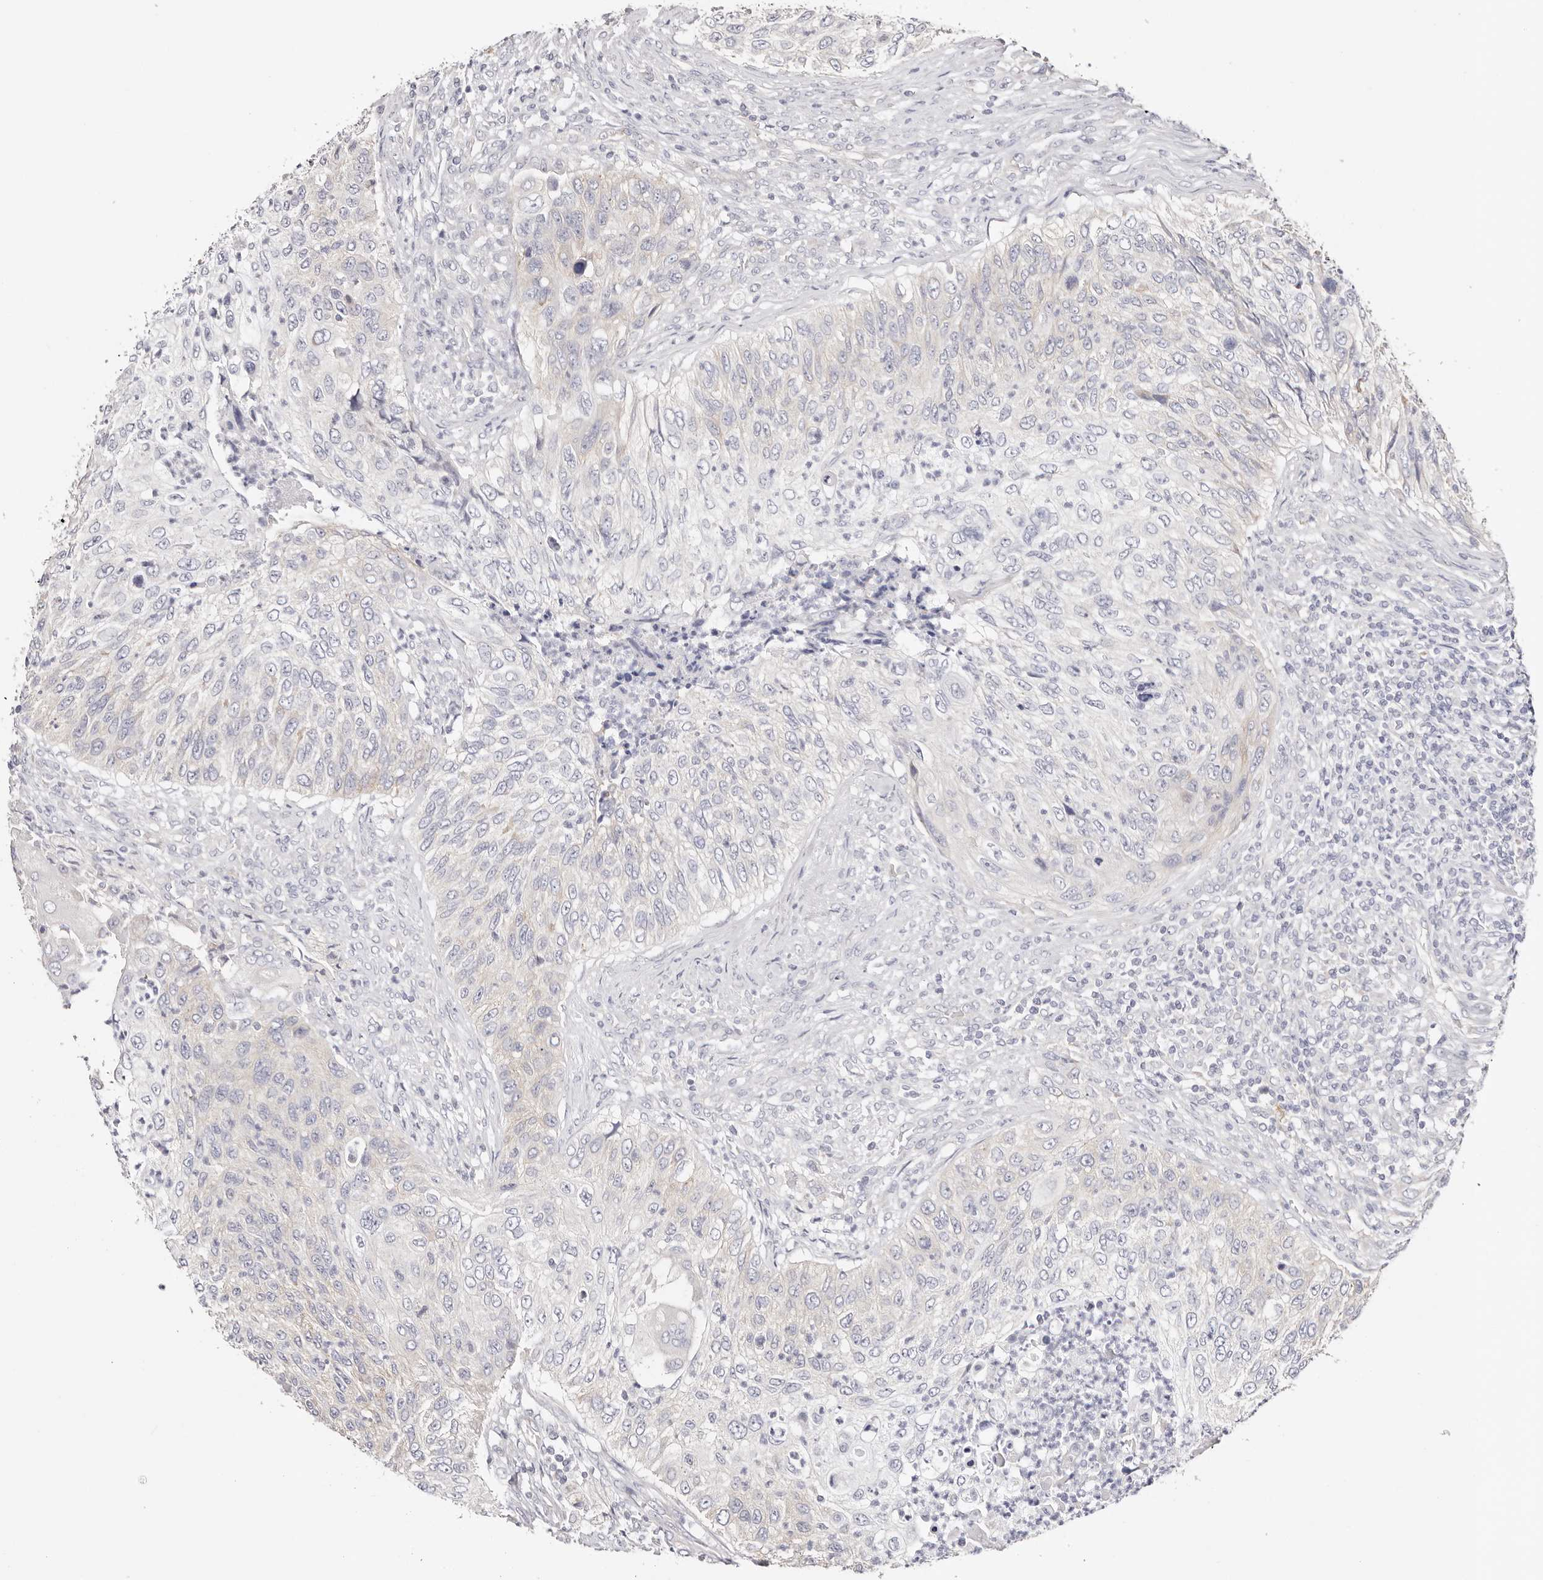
{"staining": {"intensity": "negative", "quantity": "none", "location": "none"}, "tissue": "urothelial cancer", "cell_type": "Tumor cells", "image_type": "cancer", "snomed": [{"axis": "morphology", "description": "Urothelial carcinoma, High grade"}, {"axis": "topography", "description": "Urinary bladder"}], "caption": "Immunohistochemistry image of neoplastic tissue: human urothelial cancer stained with DAB shows no significant protein expression in tumor cells. (Brightfield microscopy of DAB immunohistochemistry (IHC) at high magnification).", "gene": "GNA13", "patient": {"sex": "female", "age": 60}}